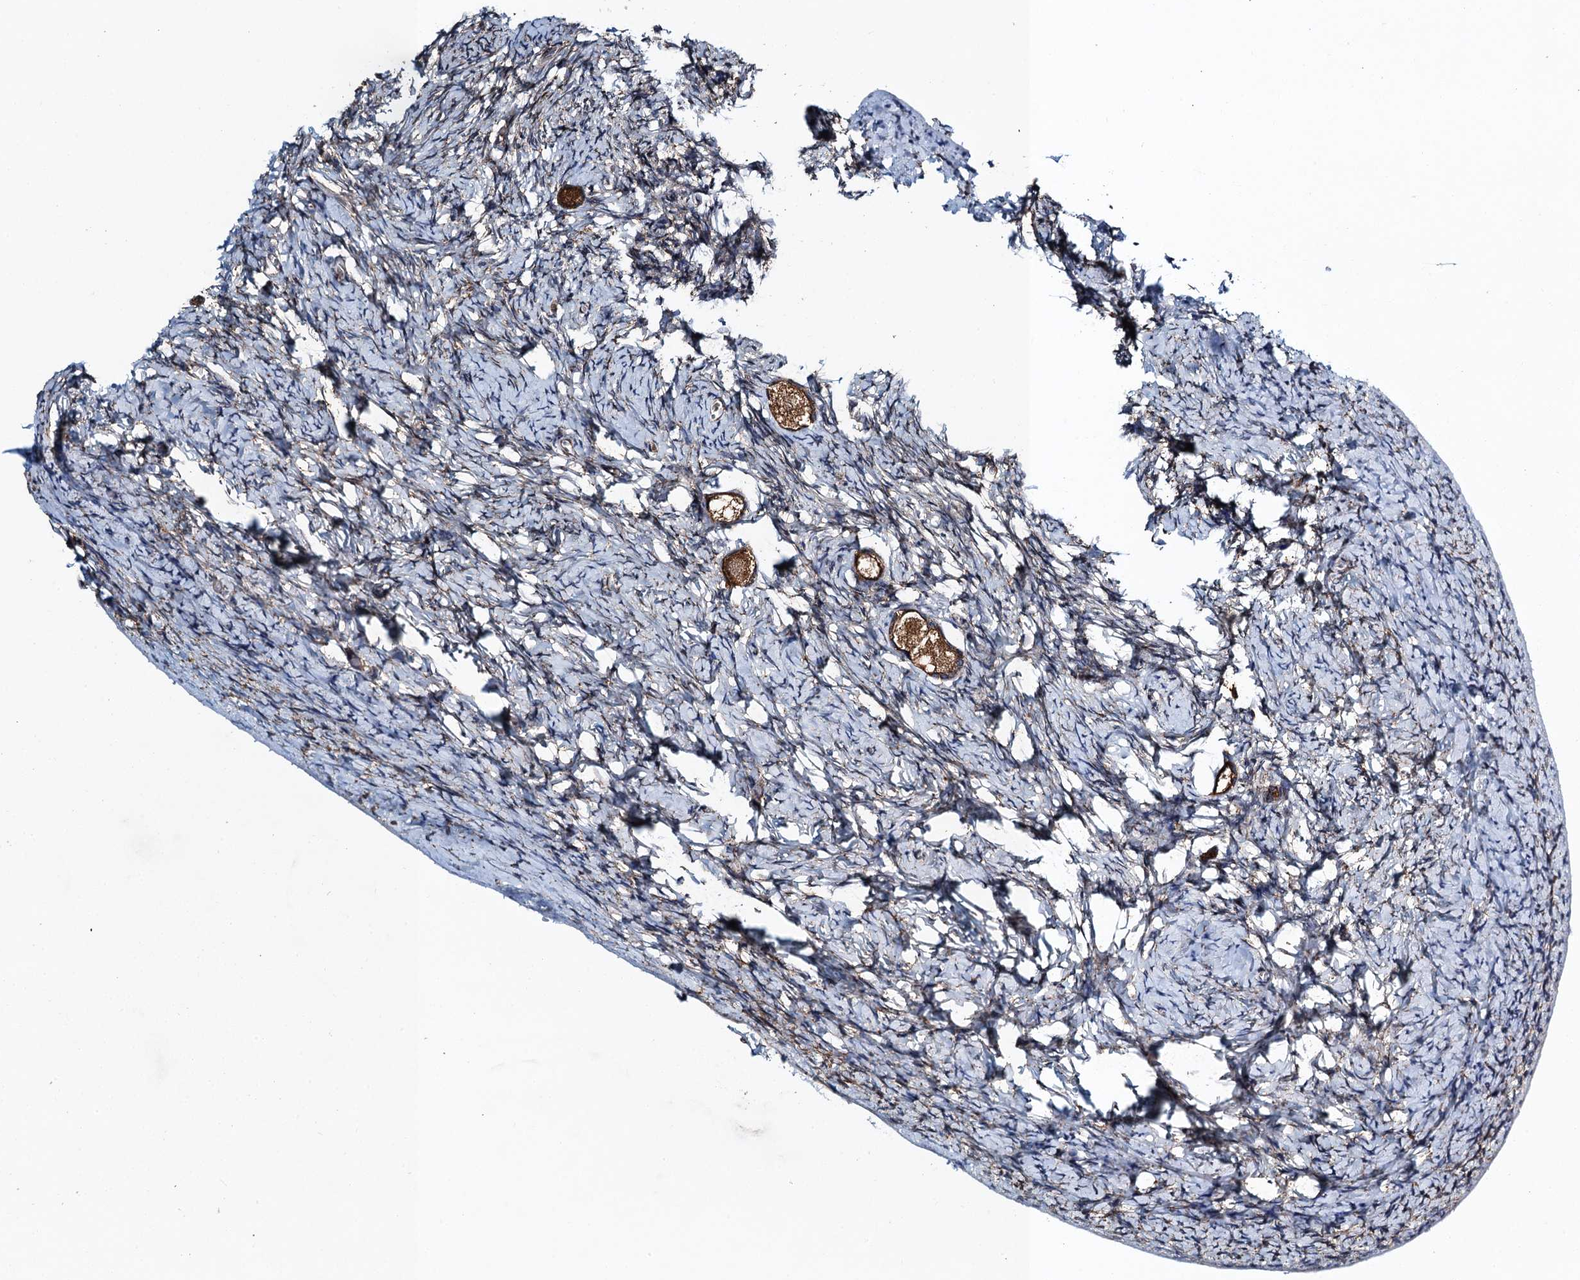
{"staining": {"intensity": "strong", "quantity": ">75%", "location": "cytoplasmic/membranous"}, "tissue": "ovary", "cell_type": "Follicle cells", "image_type": "normal", "snomed": [{"axis": "morphology", "description": "Normal tissue, NOS"}, {"axis": "topography", "description": "Ovary"}], "caption": "Approximately >75% of follicle cells in unremarkable ovary demonstrate strong cytoplasmic/membranous protein expression as visualized by brown immunohistochemical staining.", "gene": "MDM1", "patient": {"sex": "female", "age": 27}}